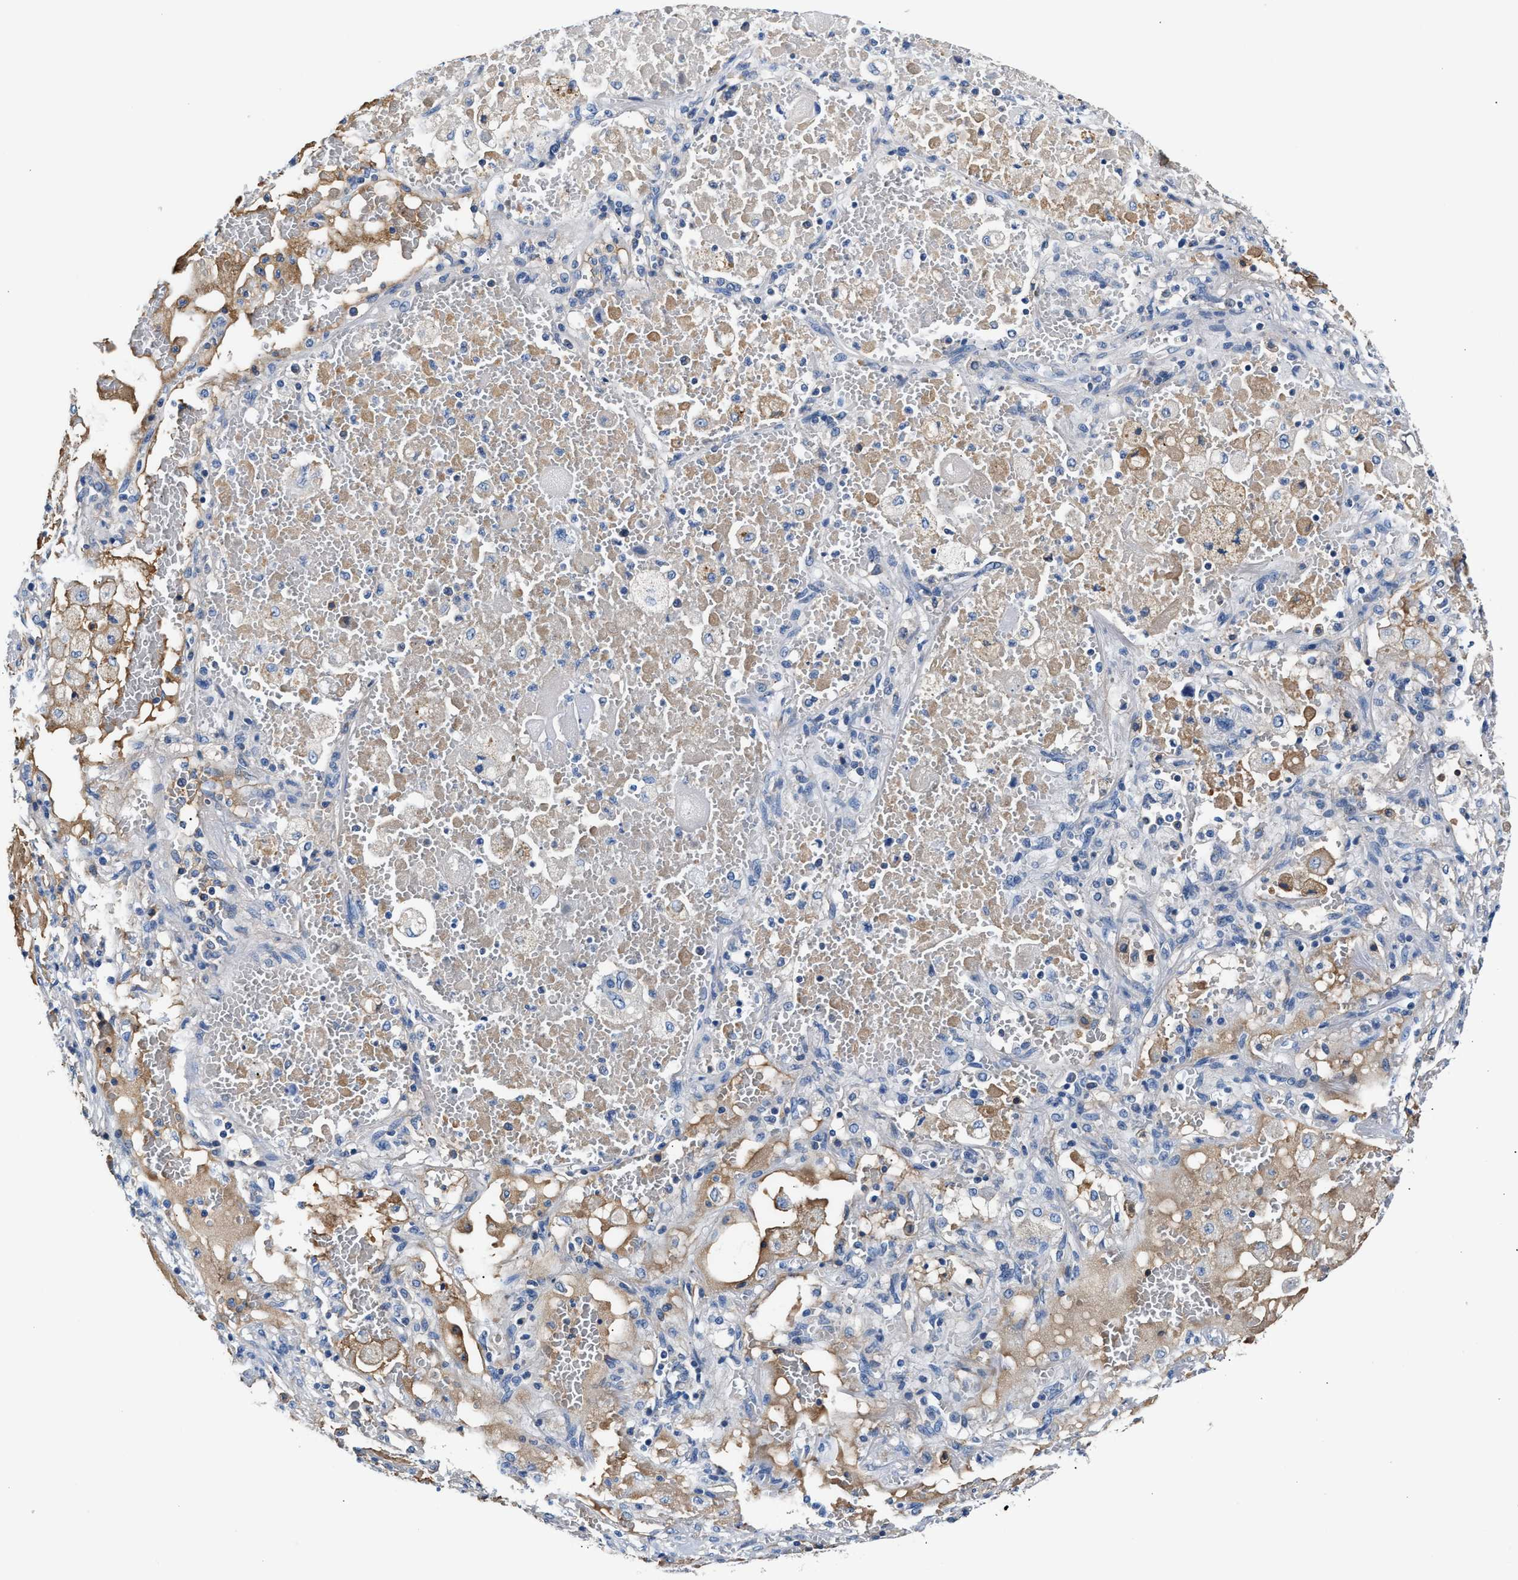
{"staining": {"intensity": "negative", "quantity": "none", "location": "none"}, "tissue": "lung cancer", "cell_type": "Tumor cells", "image_type": "cancer", "snomed": [{"axis": "morphology", "description": "Squamous cell carcinoma, NOS"}, {"axis": "topography", "description": "Lung"}], "caption": "DAB immunohistochemical staining of human lung cancer demonstrates no significant expression in tumor cells. (IHC, brightfield microscopy, high magnification).", "gene": "TUT7", "patient": {"sex": "male", "age": 61}}